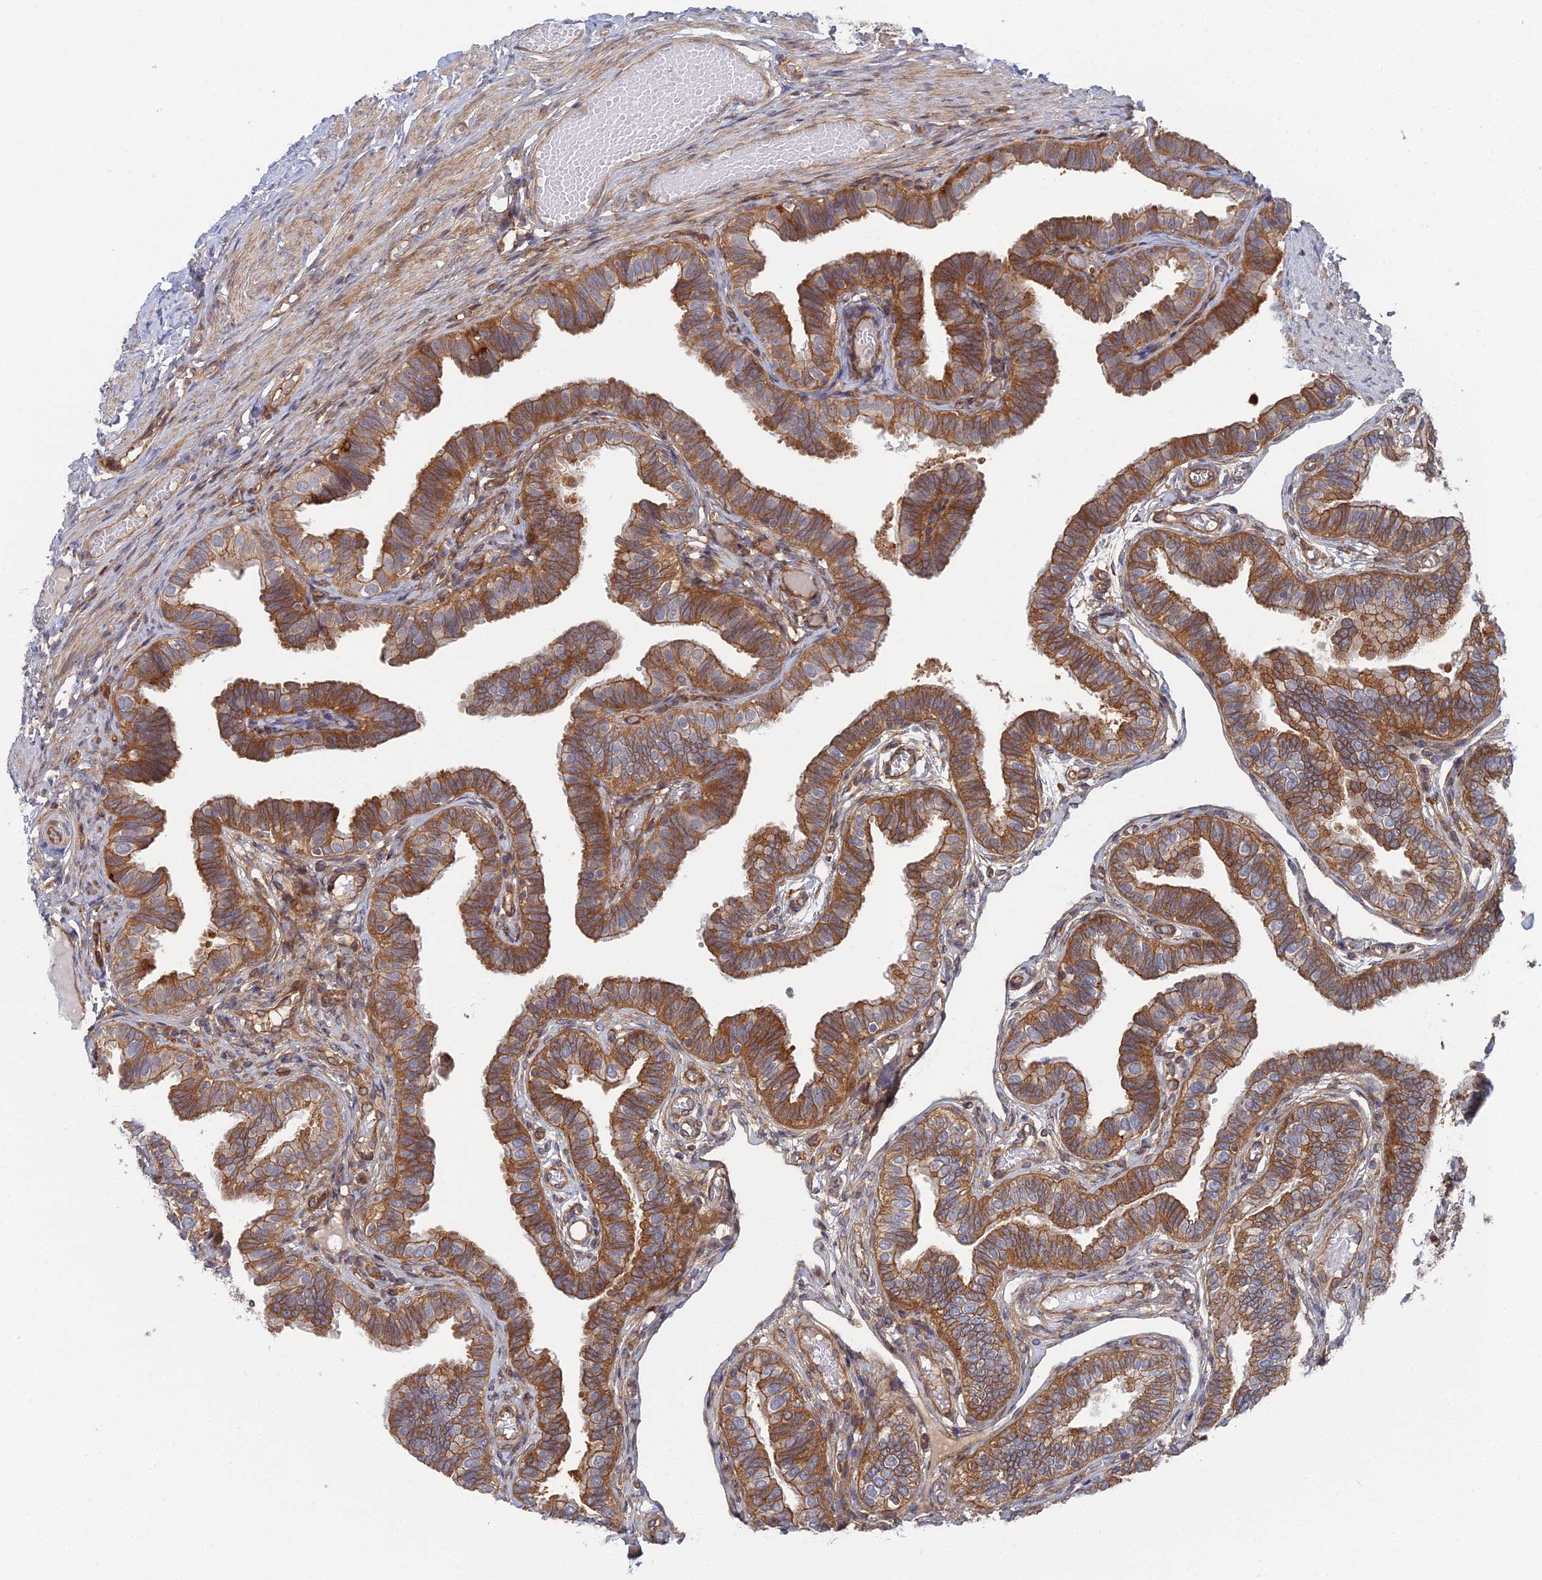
{"staining": {"intensity": "moderate", "quantity": ">75%", "location": "cytoplasmic/membranous"}, "tissue": "fallopian tube", "cell_type": "Glandular cells", "image_type": "normal", "snomed": [{"axis": "morphology", "description": "Normal tissue, NOS"}, {"axis": "topography", "description": "Fallopian tube"}], "caption": "Glandular cells show medium levels of moderate cytoplasmic/membranous expression in approximately >75% of cells in unremarkable human fallopian tube. Using DAB (brown) and hematoxylin (blue) stains, captured at high magnification using brightfield microscopy.", "gene": "ABHD1", "patient": {"sex": "female", "age": 39}}